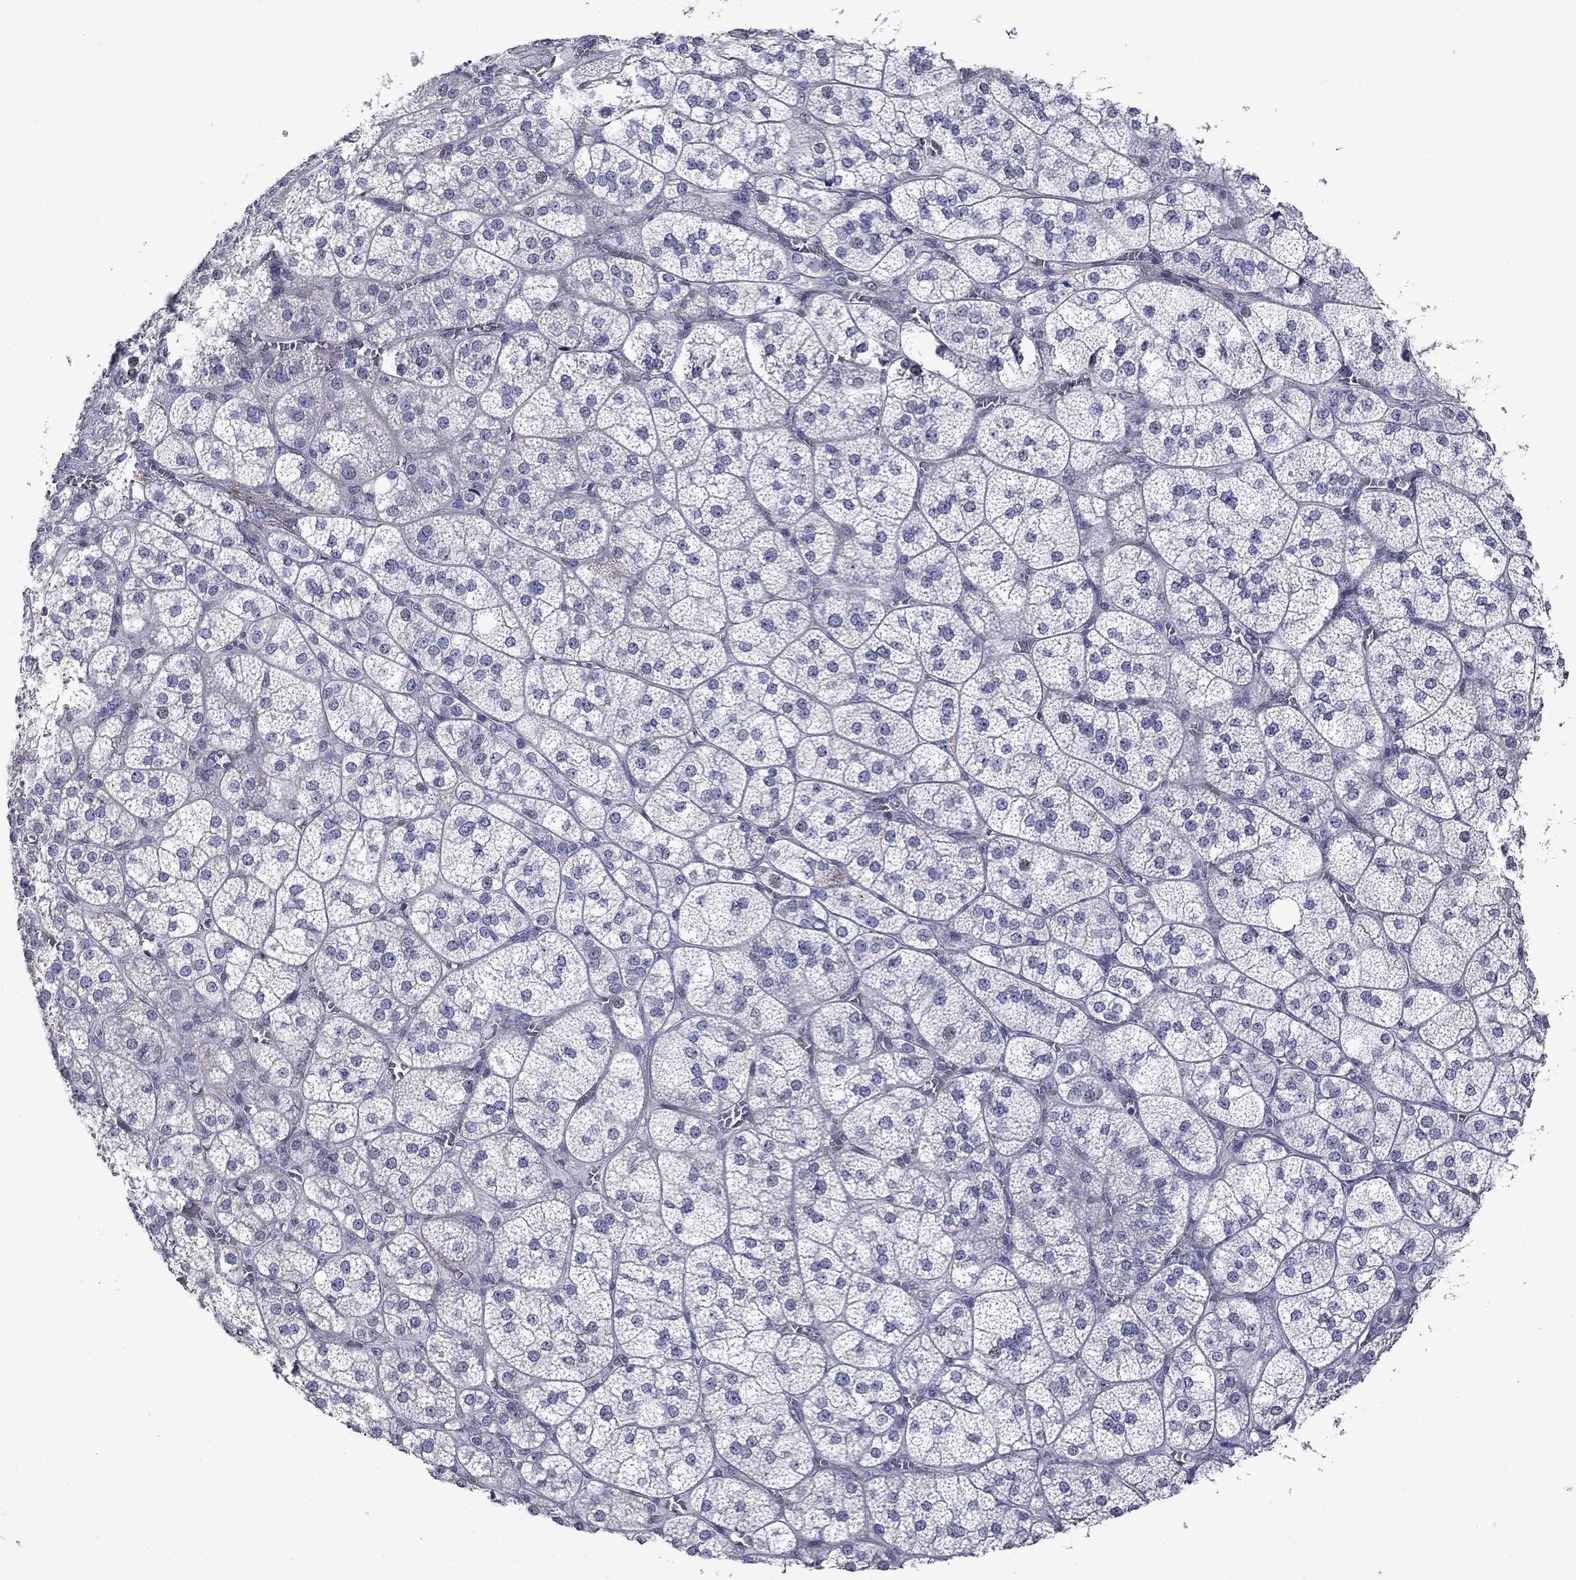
{"staining": {"intensity": "weak", "quantity": "<25%", "location": "cytoplasmic/membranous"}, "tissue": "adrenal gland", "cell_type": "Glandular cells", "image_type": "normal", "snomed": [{"axis": "morphology", "description": "Normal tissue, NOS"}, {"axis": "topography", "description": "Adrenal gland"}], "caption": "Glandular cells are negative for protein expression in benign human adrenal gland. The staining is performed using DAB brown chromogen with nuclei counter-stained in using hematoxylin.", "gene": "SLC1A1", "patient": {"sex": "female", "age": 60}}